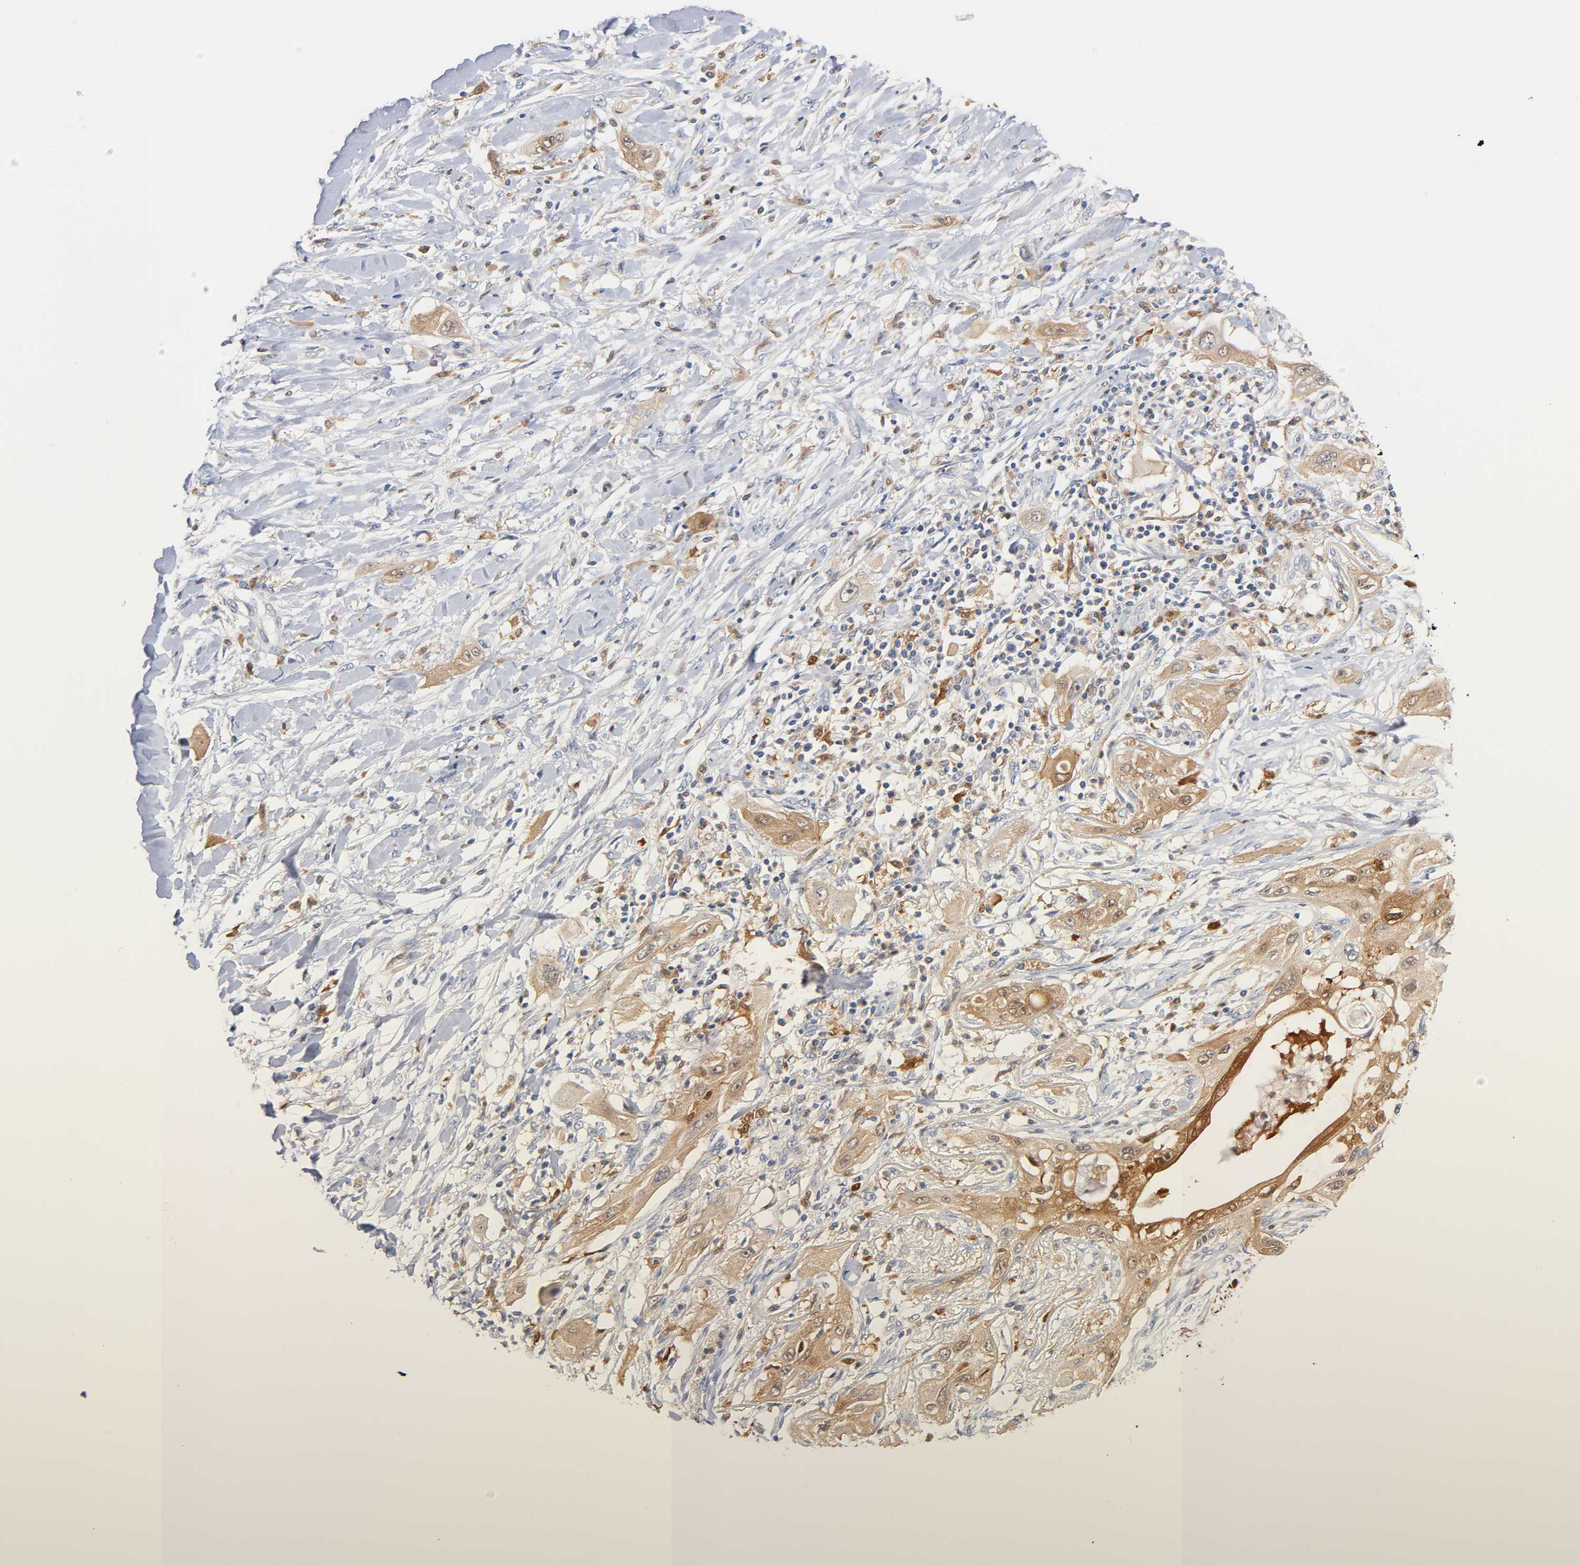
{"staining": {"intensity": "moderate", "quantity": ">75%", "location": "cytoplasmic/membranous,nuclear"}, "tissue": "lung cancer", "cell_type": "Tumor cells", "image_type": "cancer", "snomed": [{"axis": "morphology", "description": "Squamous cell carcinoma, NOS"}, {"axis": "topography", "description": "Lung"}], "caption": "Immunohistochemical staining of lung cancer shows medium levels of moderate cytoplasmic/membranous and nuclear positivity in approximately >75% of tumor cells.", "gene": "IL18", "patient": {"sex": "female", "age": 47}}